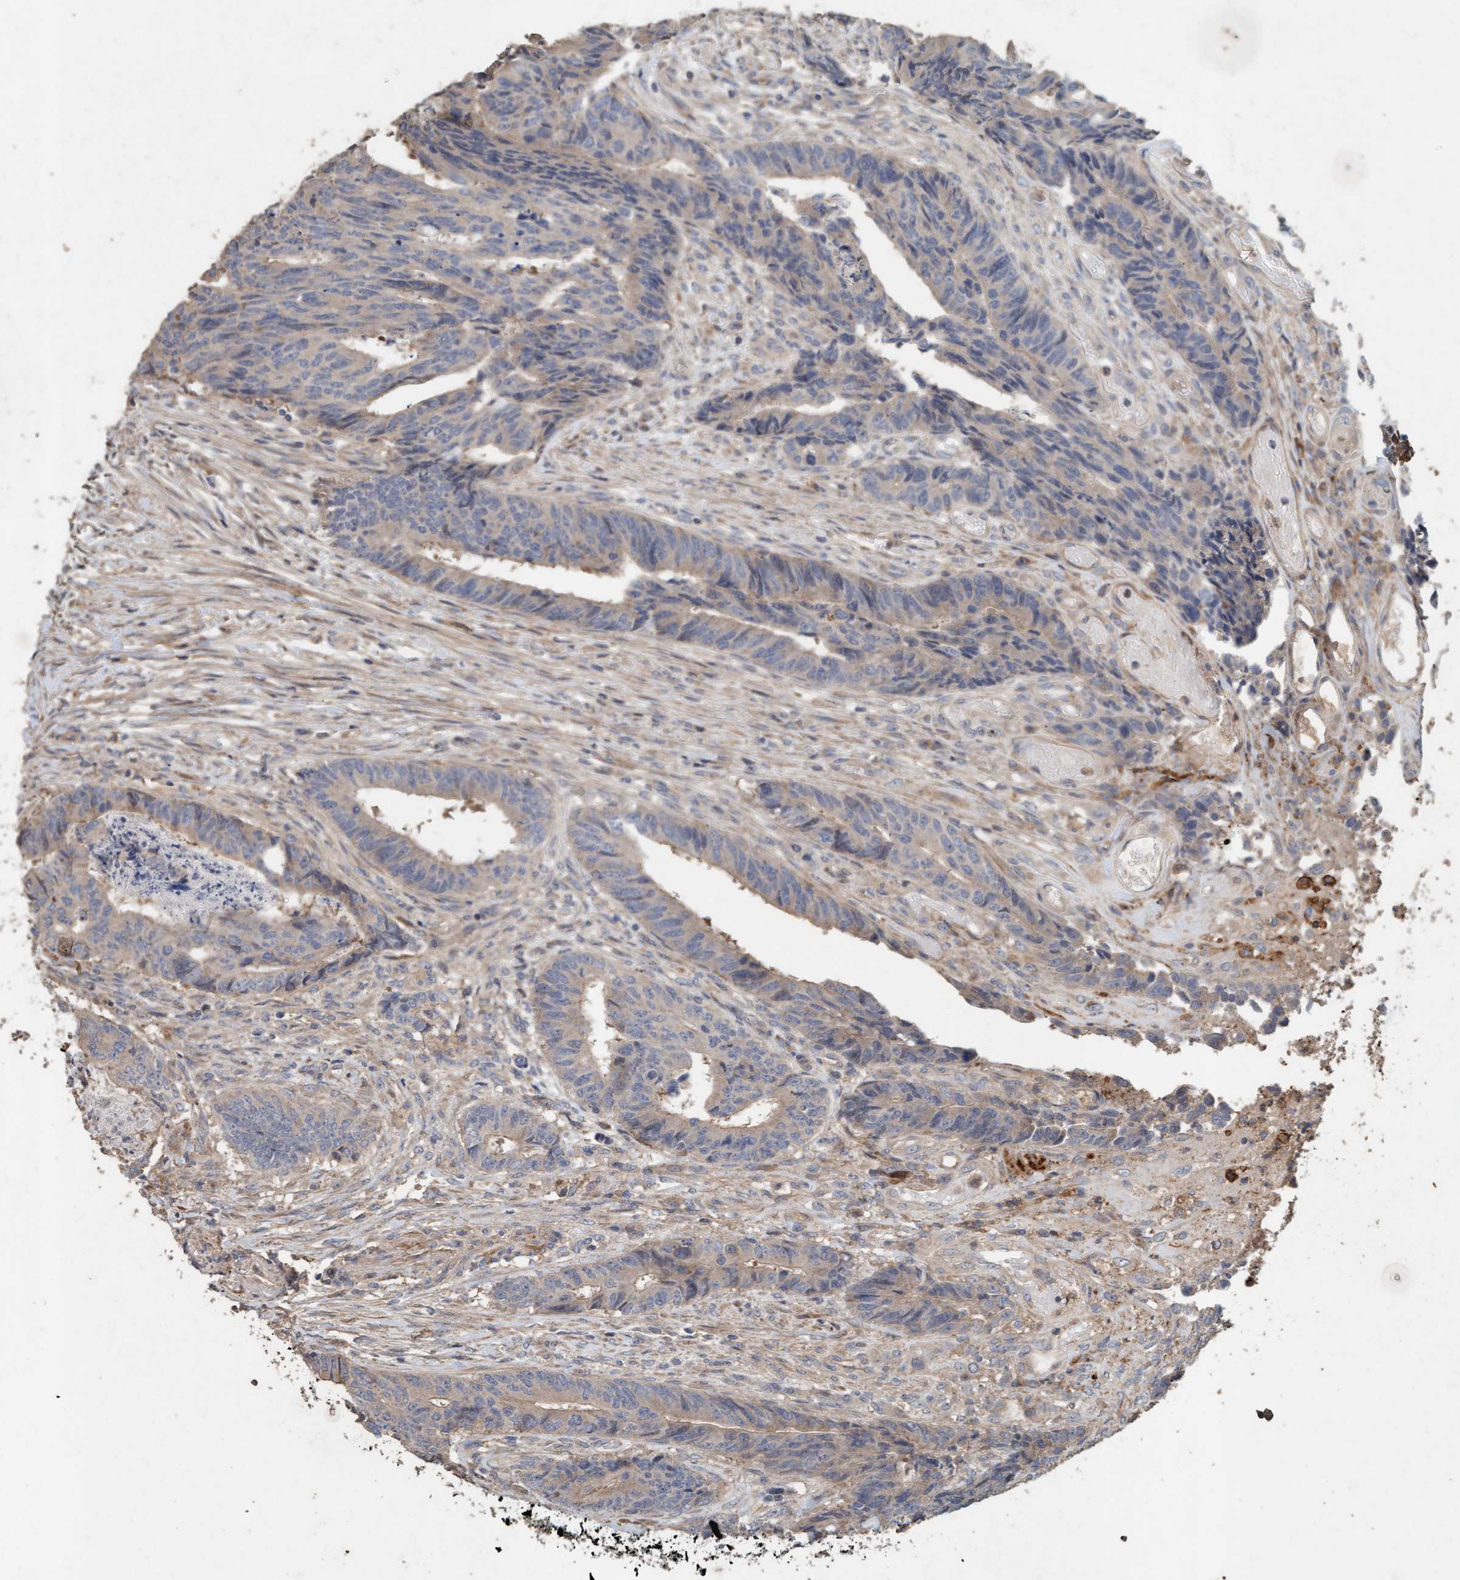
{"staining": {"intensity": "weak", "quantity": "<25%", "location": "cytoplasmic/membranous"}, "tissue": "colorectal cancer", "cell_type": "Tumor cells", "image_type": "cancer", "snomed": [{"axis": "morphology", "description": "Adenocarcinoma, NOS"}, {"axis": "topography", "description": "Rectum"}], "caption": "Immunohistochemistry (IHC) of human colorectal cancer exhibits no expression in tumor cells. Nuclei are stained in blue.", "gene": "LONRF1", "patient": {"sex": "male", "age": 84}}